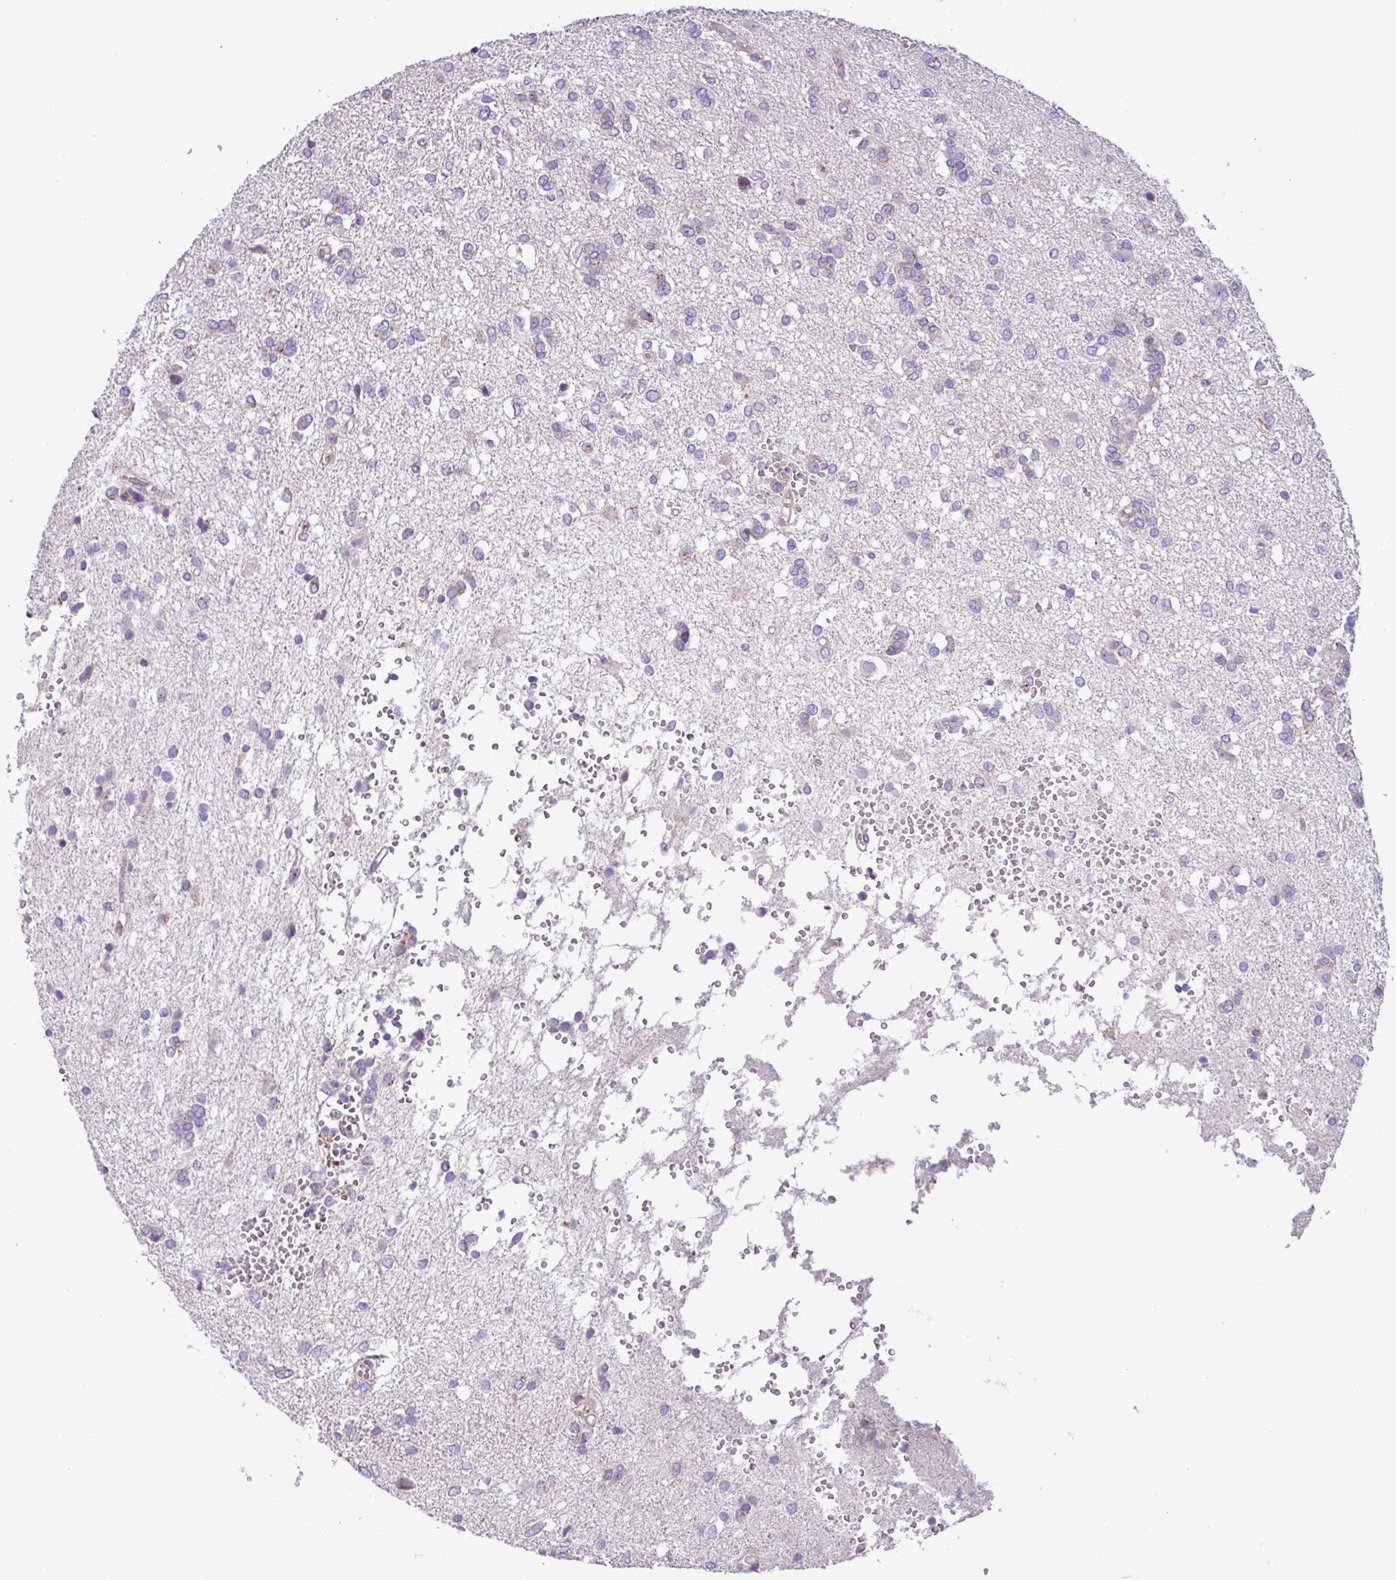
{"staining": {"intensity": "negative", "quantity": "none", "location": "none"}, "tissue": "glioma", "cell_type": "Tumor cells", "image_type": "cancer", "snomed": [{"axis": "morphology", "description": "Glioma, malignant, High grade"}, {"axis": "topography", "description": "Brain"}], "caption": "A photomicrograph of malignant high-grade glioma stained for a protein demonstrates no brown staining in tumor cells. (DAB (3,3'-diaminobenzidine) immunohistochemistry visualized using brightfield microscopy, high magnification).", "gene": "MRM2", "patient": {"sex": "female", "age": 59}}